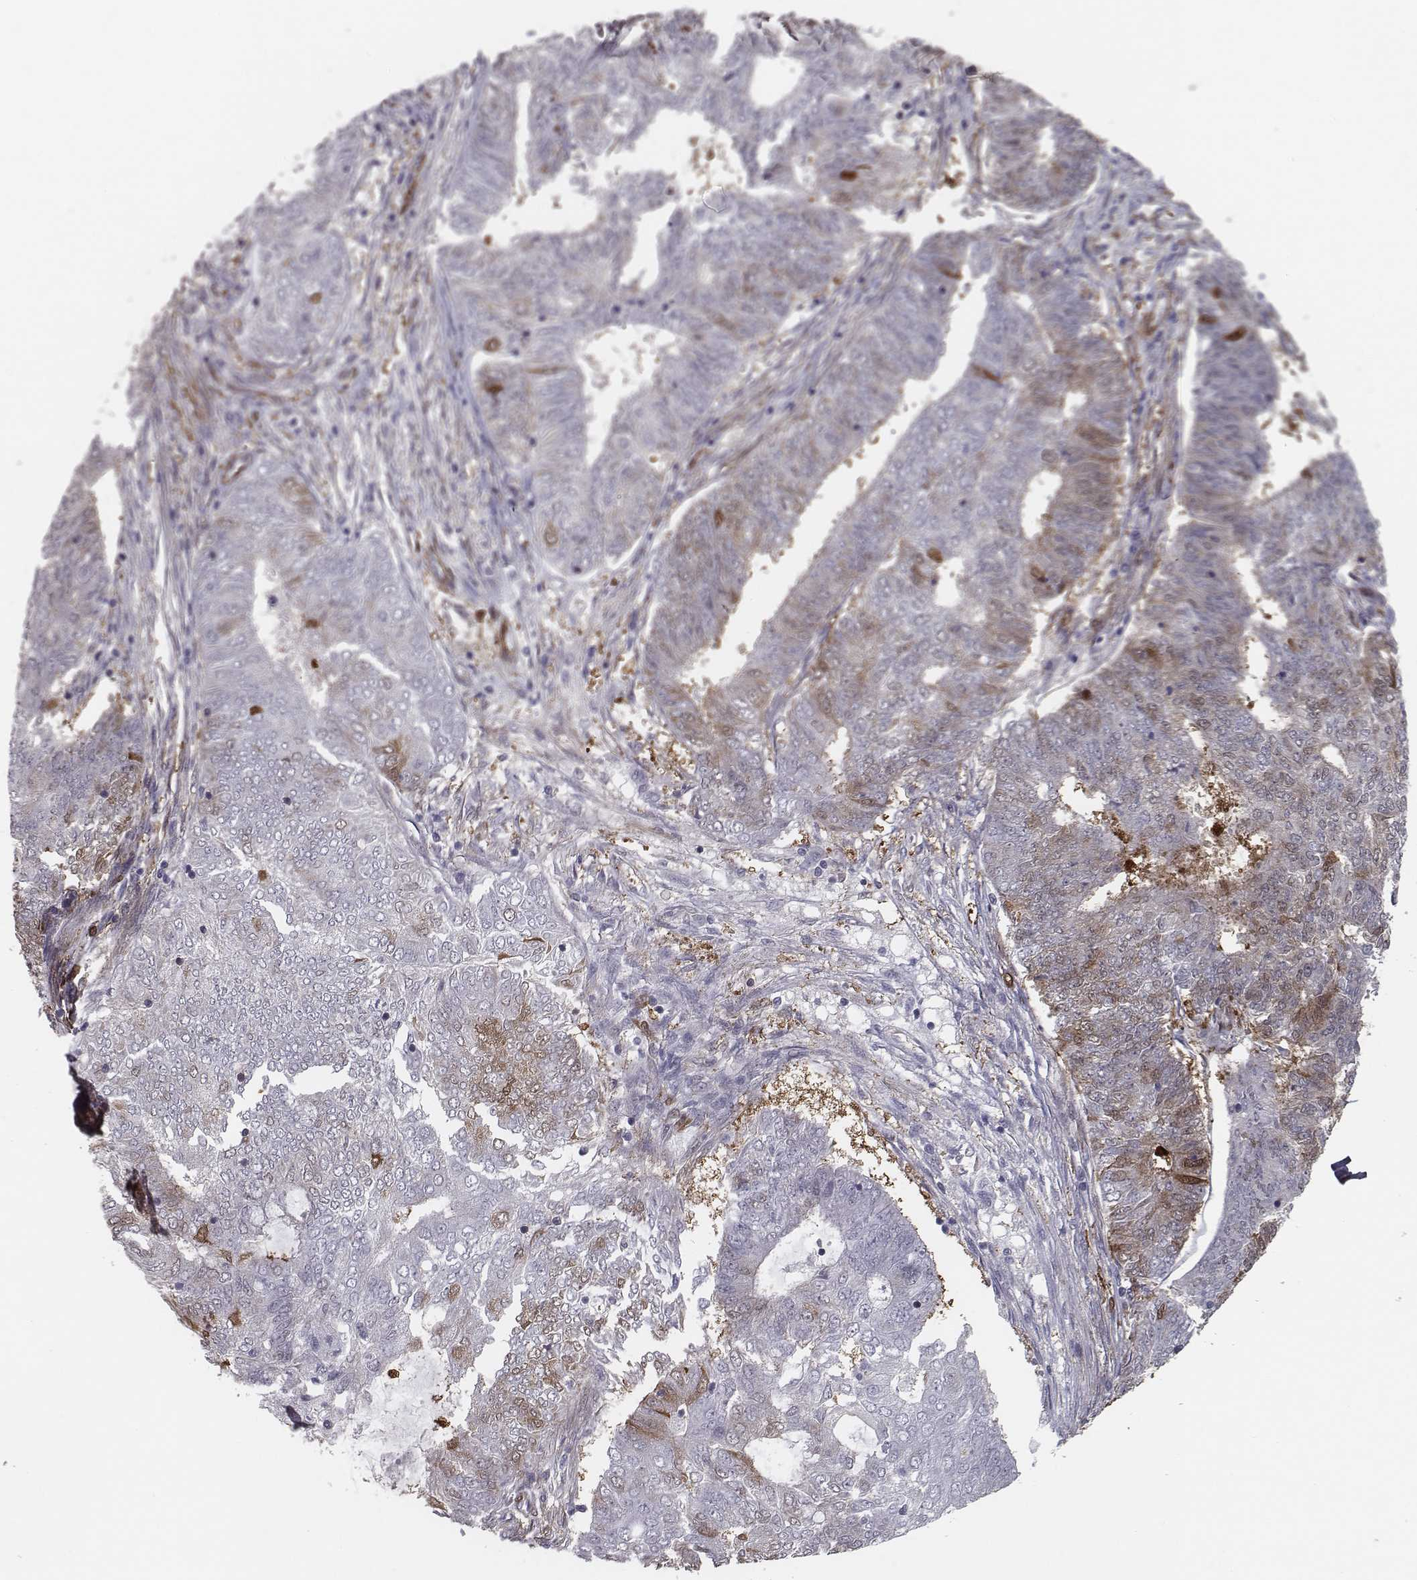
{"staining": {"intensity": "negative", "quantity": "none", "location": "none"}, "tissue": "endometrial cancer", "cell_type": "Tumor cells", "image_type": "cancer", "snomed": [{"axis": "morphology", "description": "Adenocarcinoma, NOS"}, {"axis": "topography", "description": "Endometrium"}], "caption": "IHC of endometrial cancer (adenocarcinoma) shows no positivity in tumor cells.", "gene": "ISYNA1", "patient": {"sex": "female", "age": 62}}